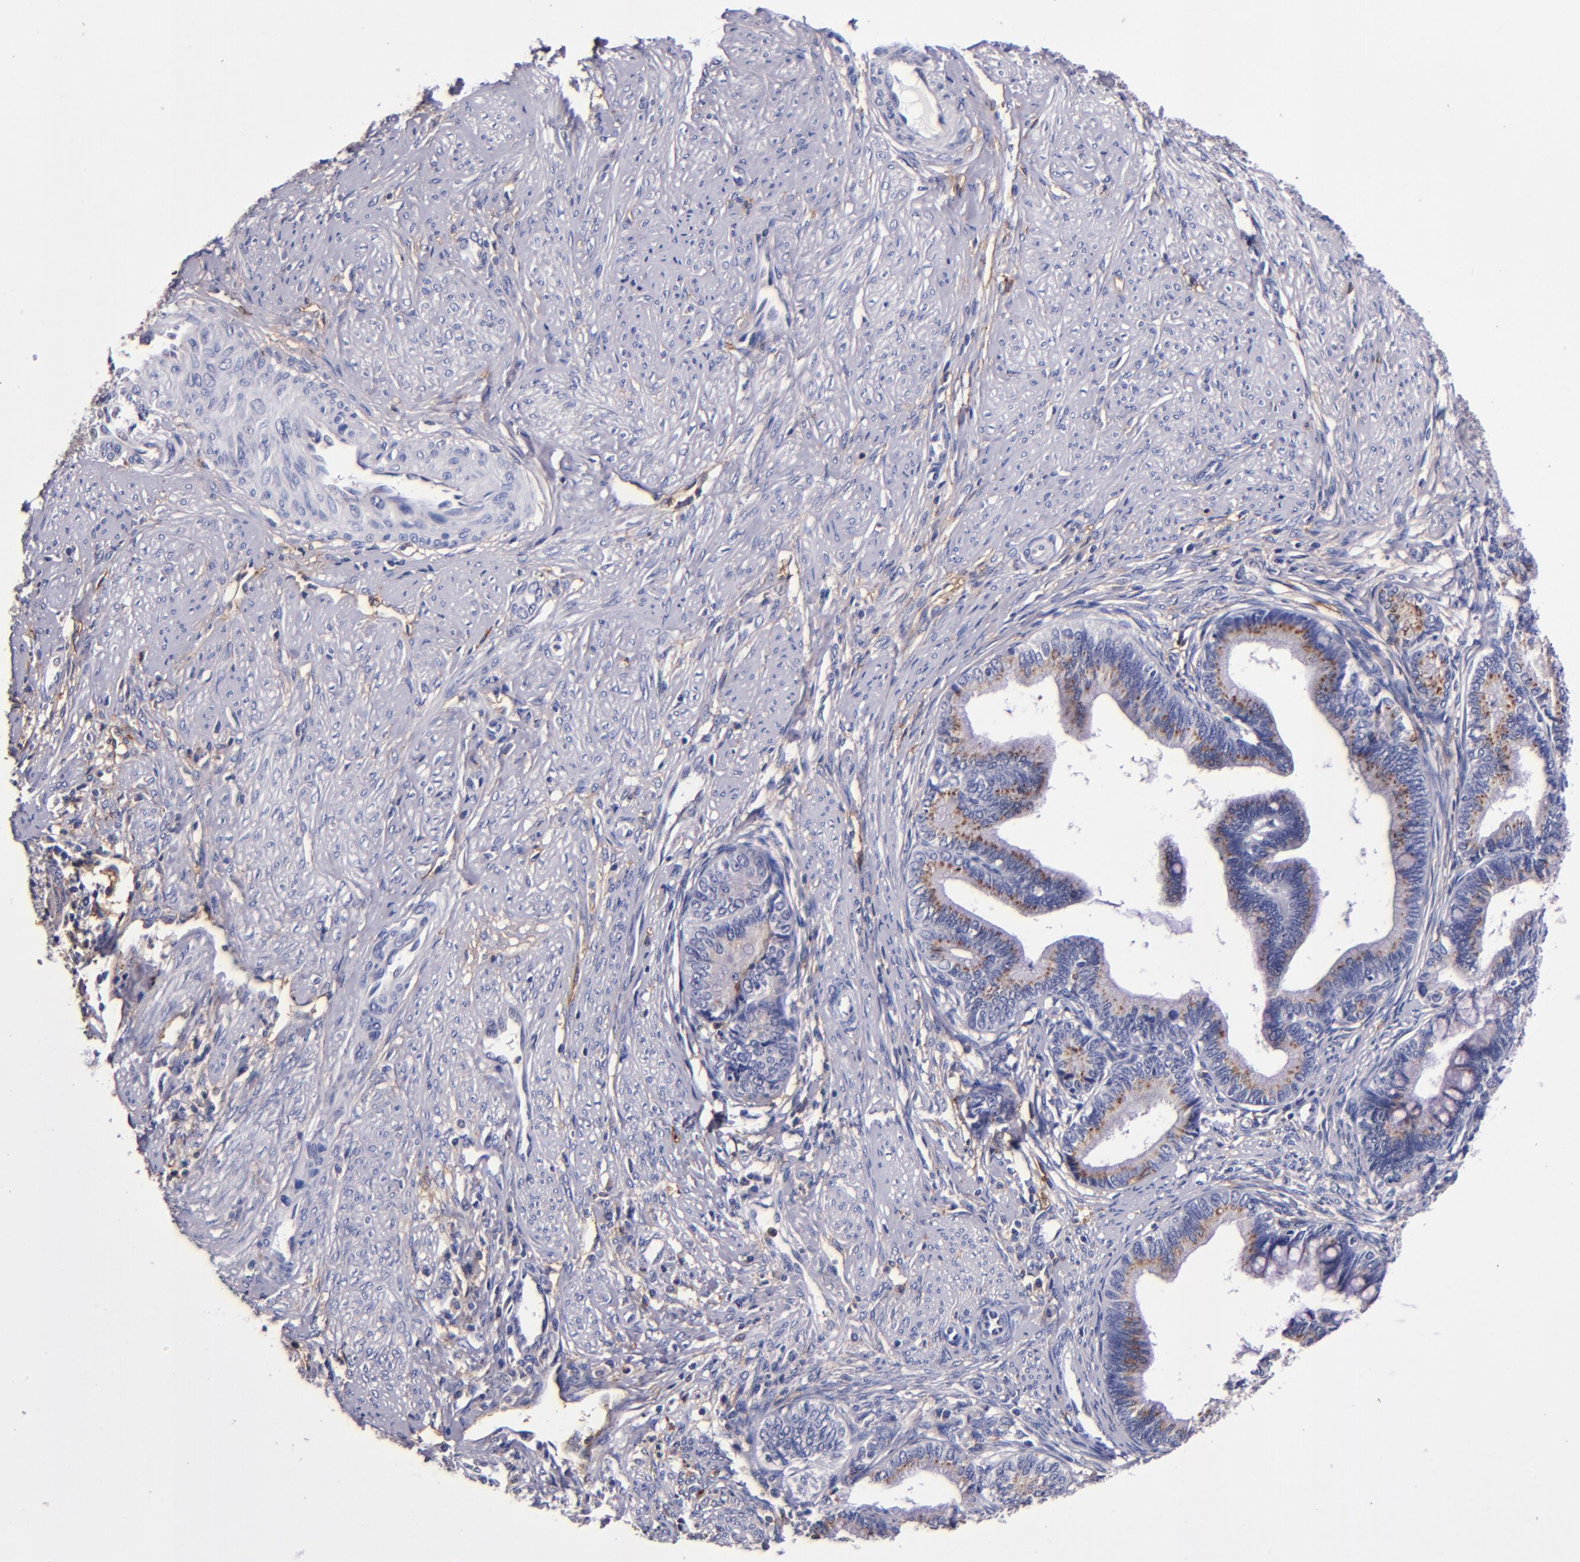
{"staining": {"intensity": "moderate", "quantity": "25%-75%", "location": "nuclear"}, "tissue": "cervical cancer", "cell_type": "Tumor cells", "image_type": "cancer", "snomed": [{"axis": "morphology", "description": "Adenocarcinoma, NOS"}, {"axis": "topography", "description": "Cervix"}], "caption": "Immunohistochemistry (IHC) histopathology image of human adenocarcinoma (cervical) stained for a protein (brown), which shows medium levels of moderate nuclear staining in approximately 25%-75% of tumor cells.", "gene": "SIRPA", "patient": {"sex": "female", "age": 36}}